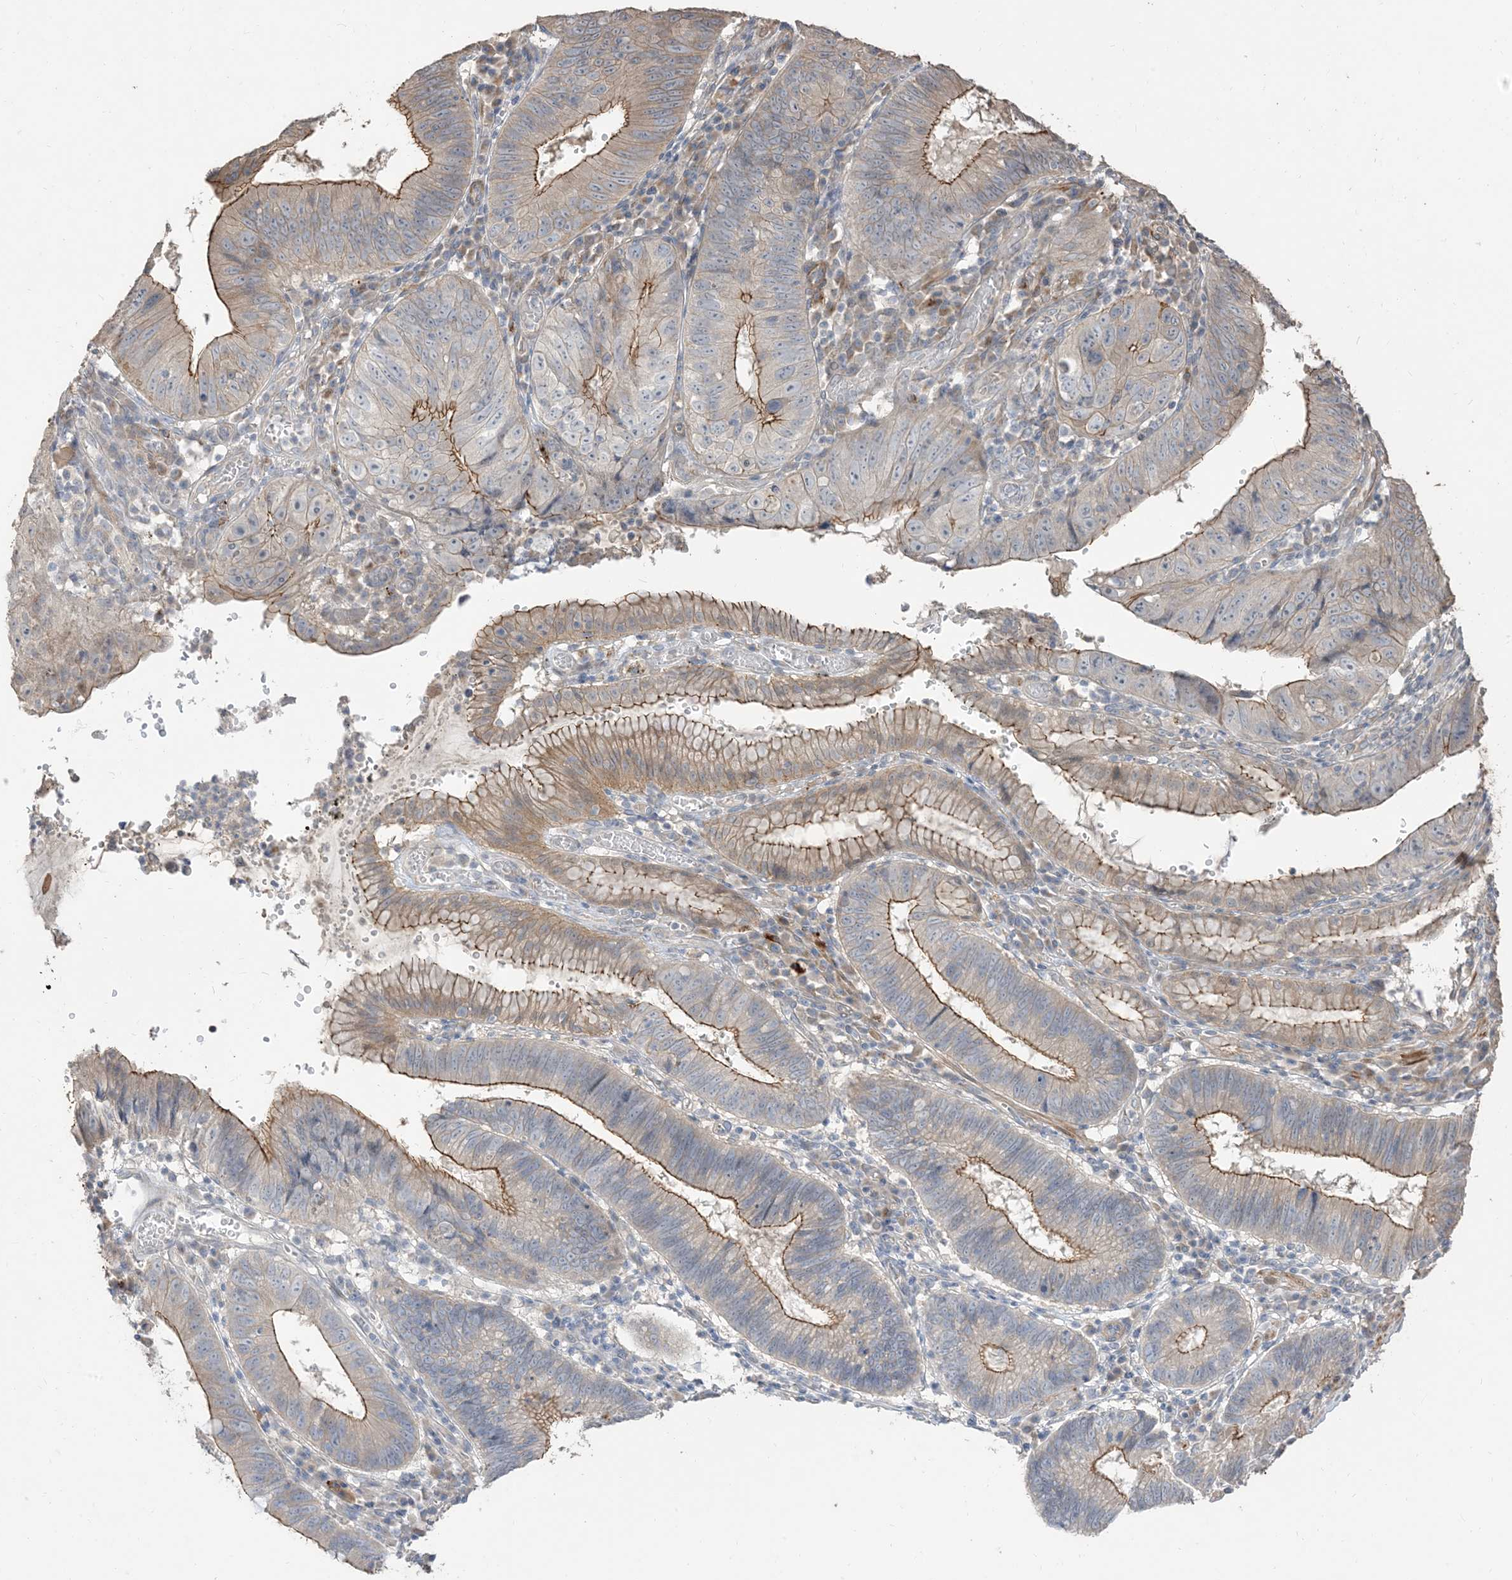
{"staining": {"intensity": "moderate", "quantity": "25%-75%", "location": "cytoplasmic/membranous"}, "tissue": "stomach cancer", "cell_type": "Tumor cells", "image_type": "cancer", "snomed": [{"axis": "morphology", "description": "Adenocarcinoma, NOS"}, {"axis": "topography", "description": "Stomach"}], "caption": "DAB (3,3'-diaminobenzidine) immunohistochemical staining of adenocarcinoma (stomach) reveals moderate cytoplasmic/membranous protein staining in about 25%-75% of tumor cells.", "gene": "RNF175", "patient": {"sex": "male", "age": 59}}